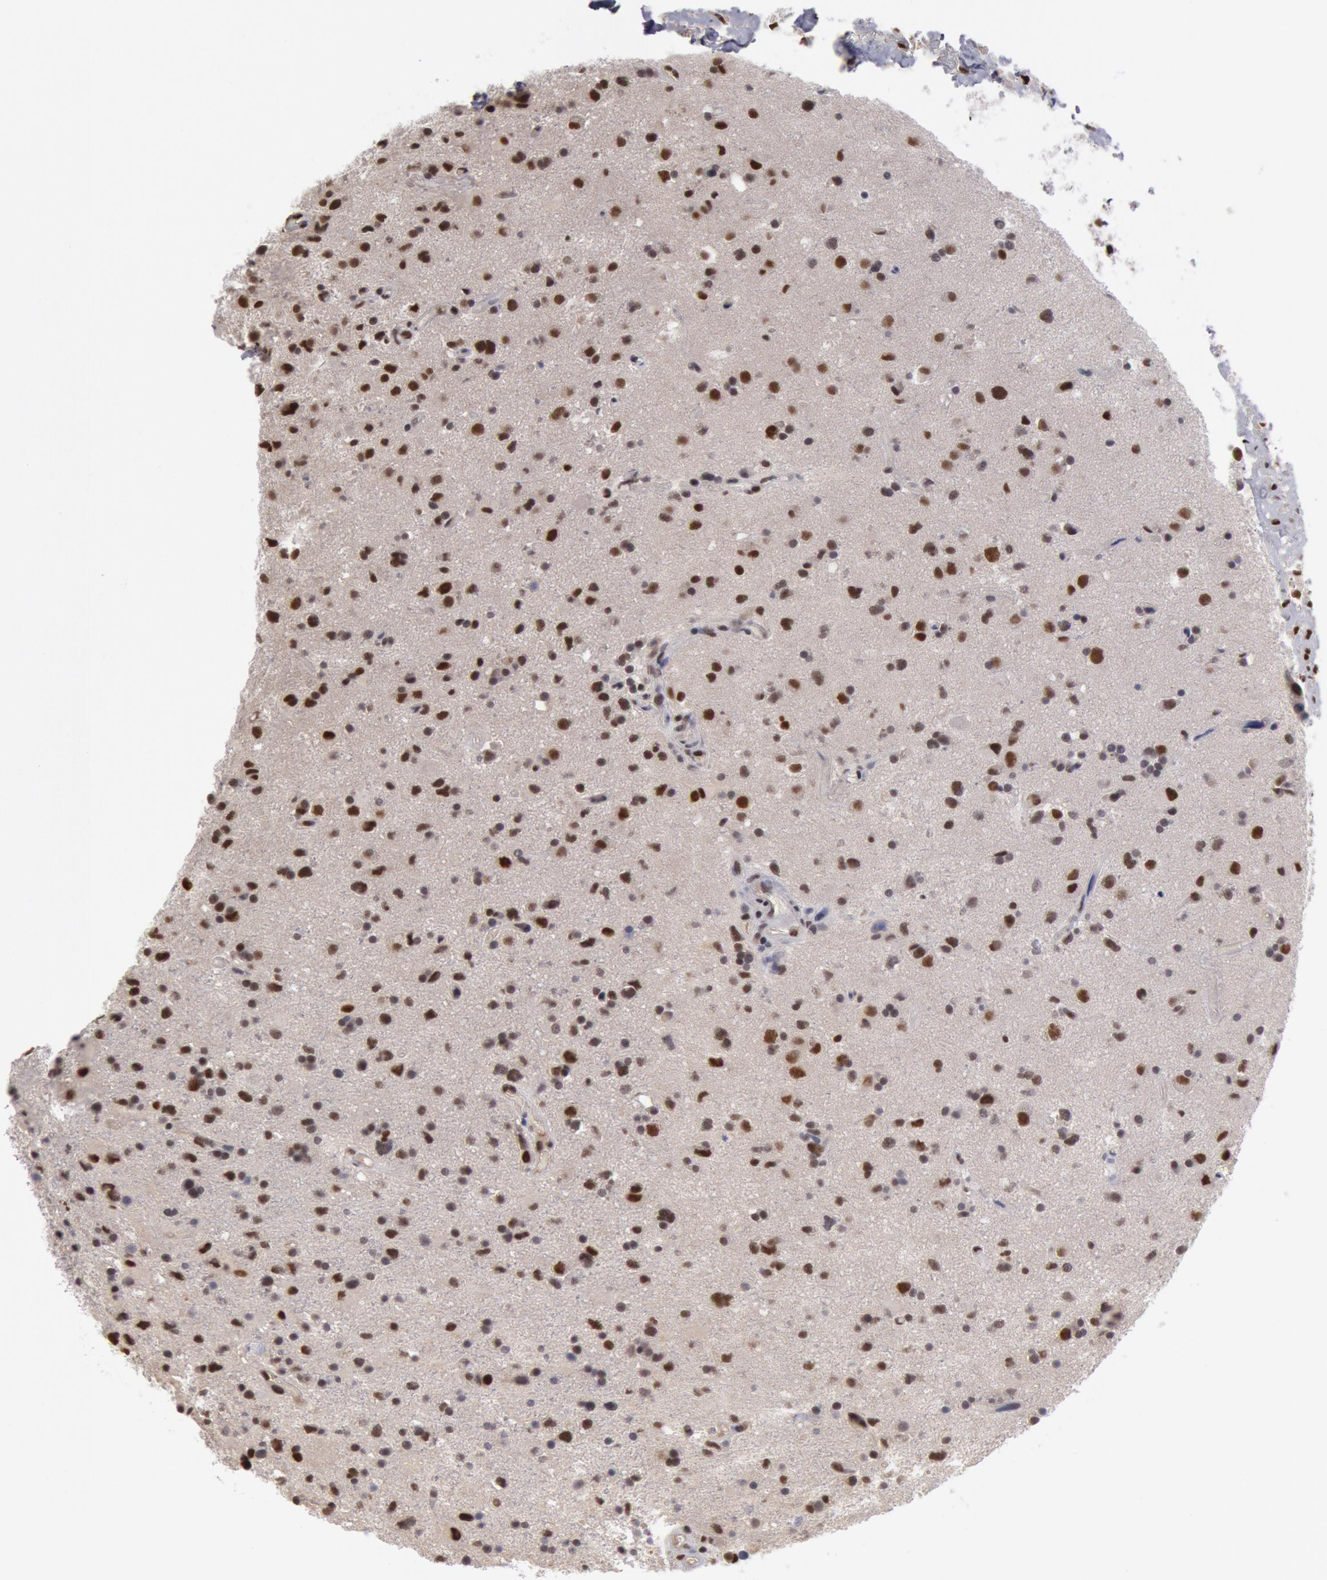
{"staining": {"intensity": "moderate", "quantity": "25%-75%", "location": "nuclear"}, "tissue": "glioma", "cell_type": "Tumor cells", "image_type": "cancer", "snomed": [{"axis": "morphology", "description": "Glioma, malignant, High grade"}, {"axis": "topography", "description": "Brain"}], "caption": "Protein expression analysis of human glioma reveals moderate nuclear staining in about 25%-75% of tumor cells. (IHC, brightfield microscopy, high magnification).", "gene": "PPP4R3B", "patient": {"sex": "male", "age": 48}}